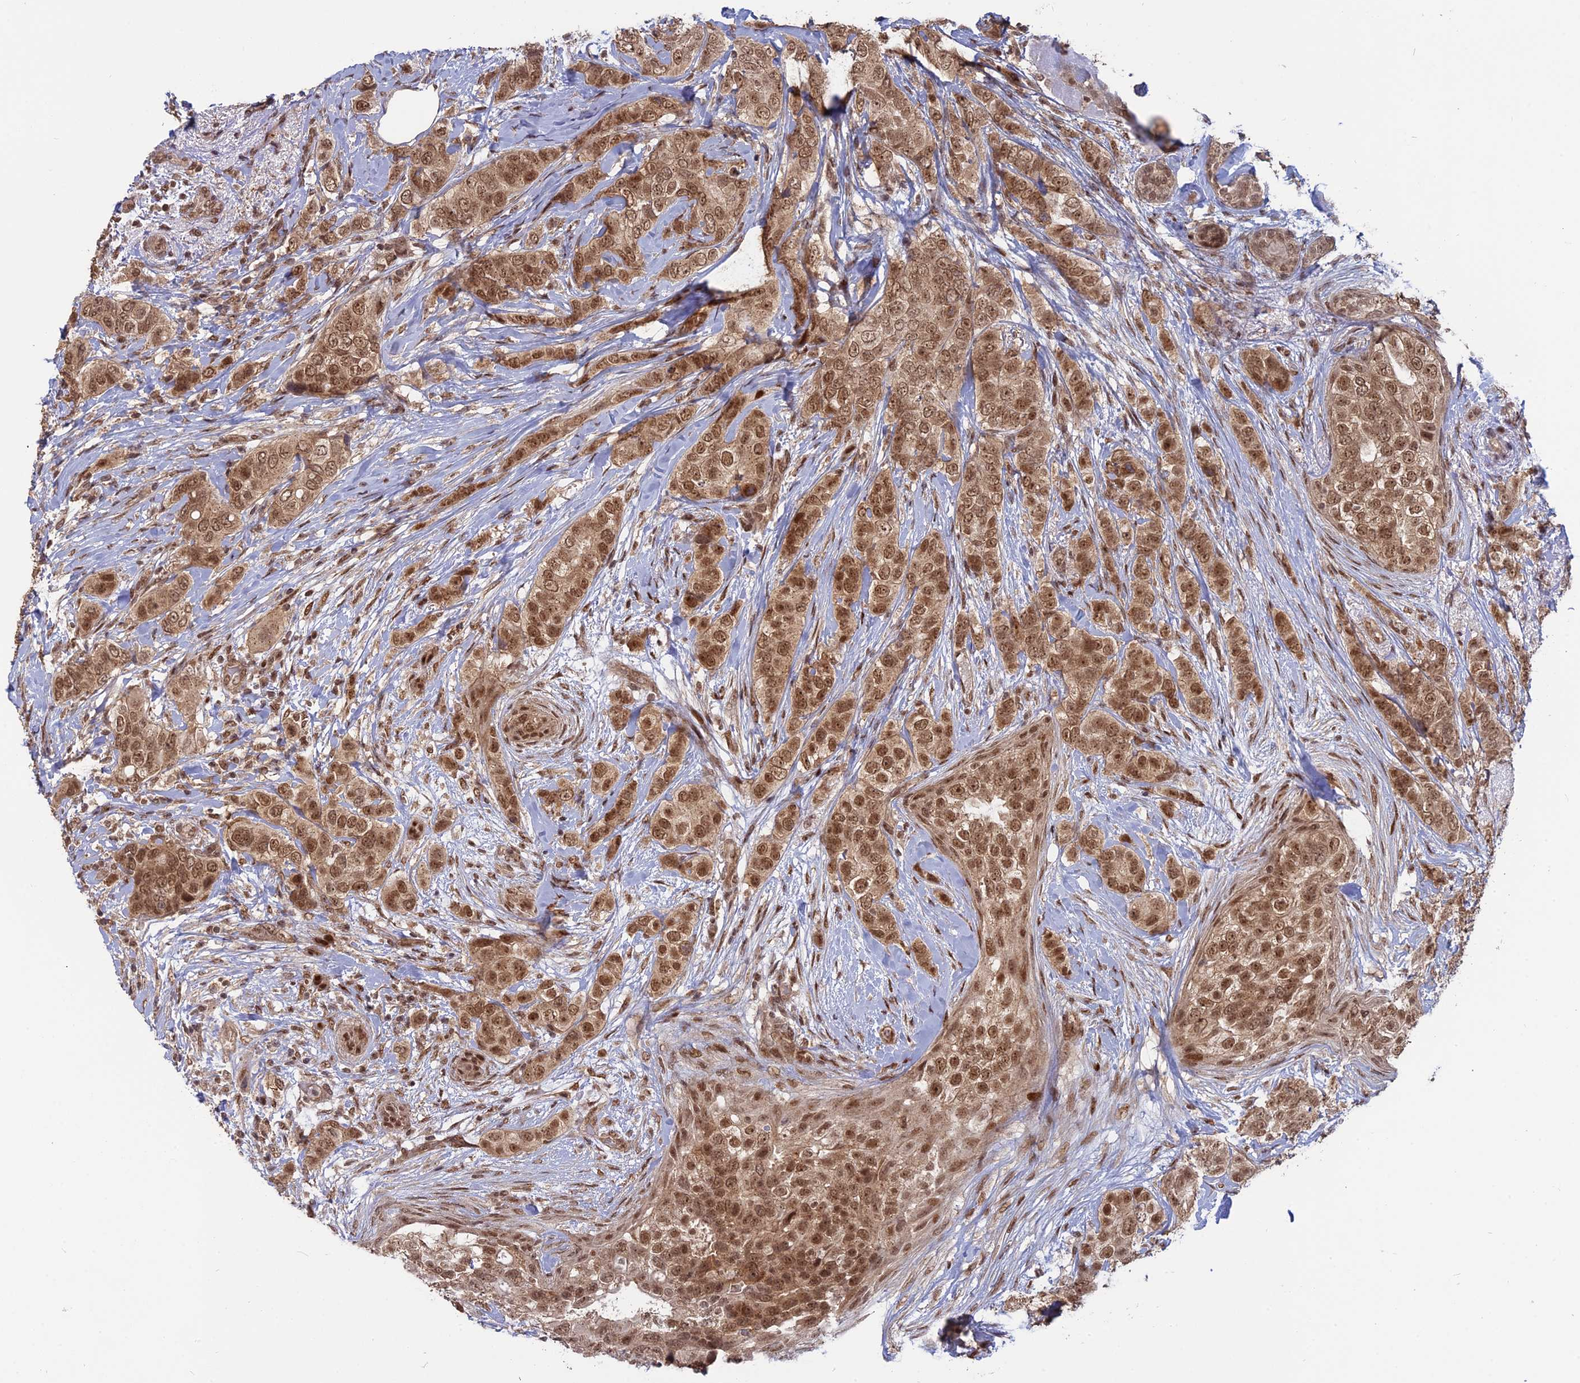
{"staining": {"intensity": "moderate", "quantity": ">75%", "location": "cytoplasmic/membranous,nuclear"}, "tissue": "breast cancer", "cell_type": "Tumor cells", "image_type": "cancer", "snomed": [{"axis": "morphology", "description": "Lobular carcinoma"}, {"axis": "topography", "description": "Breast"}], "caption": "This is an image of IHC staining of breast cancer (lobular carcinoma), which shows moderate staining in the cytoplasmic/membranous and nuclear of tumor cells.", "gene": "PKIG", "patient": {"sex": "female", "age": 51}}